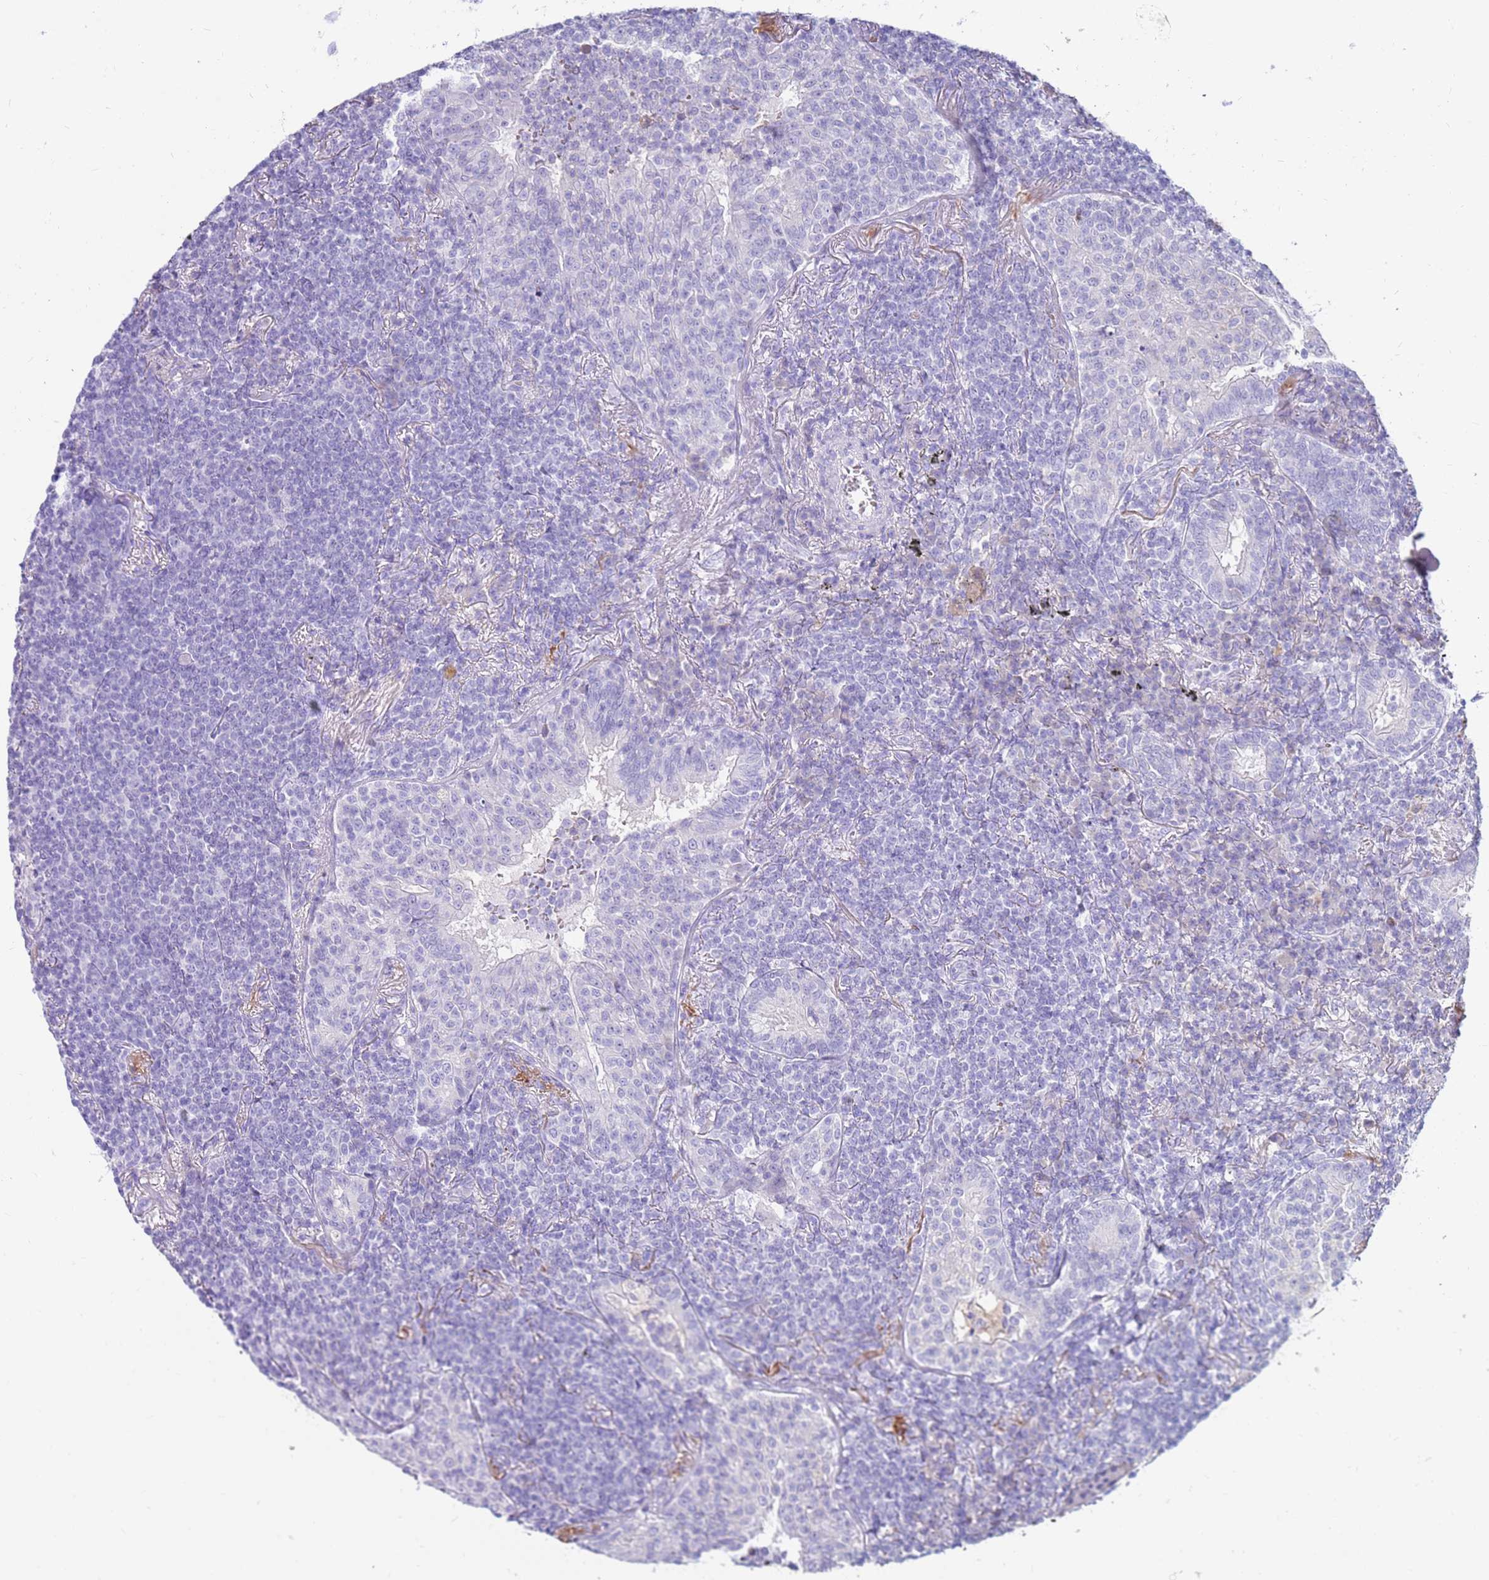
{"staining": {"intensity": "negative", "quantity": "none", "location": "none"}, "tissue": "lymphoma", "cell_type": "Tumor cells", "image_type": "cancer", "snomed": [{"axis": "morphology", "description": "Malignant lymphoma, non-Hodgkin's type, Low grade"}, {"axis": "topography", "description": "Lung"}], "caption": "The histopathology image reveals no staining of tumor cells in lymphoma.", "gene": "EVPLL", "patient": {"sex": "female", "age": 71}}